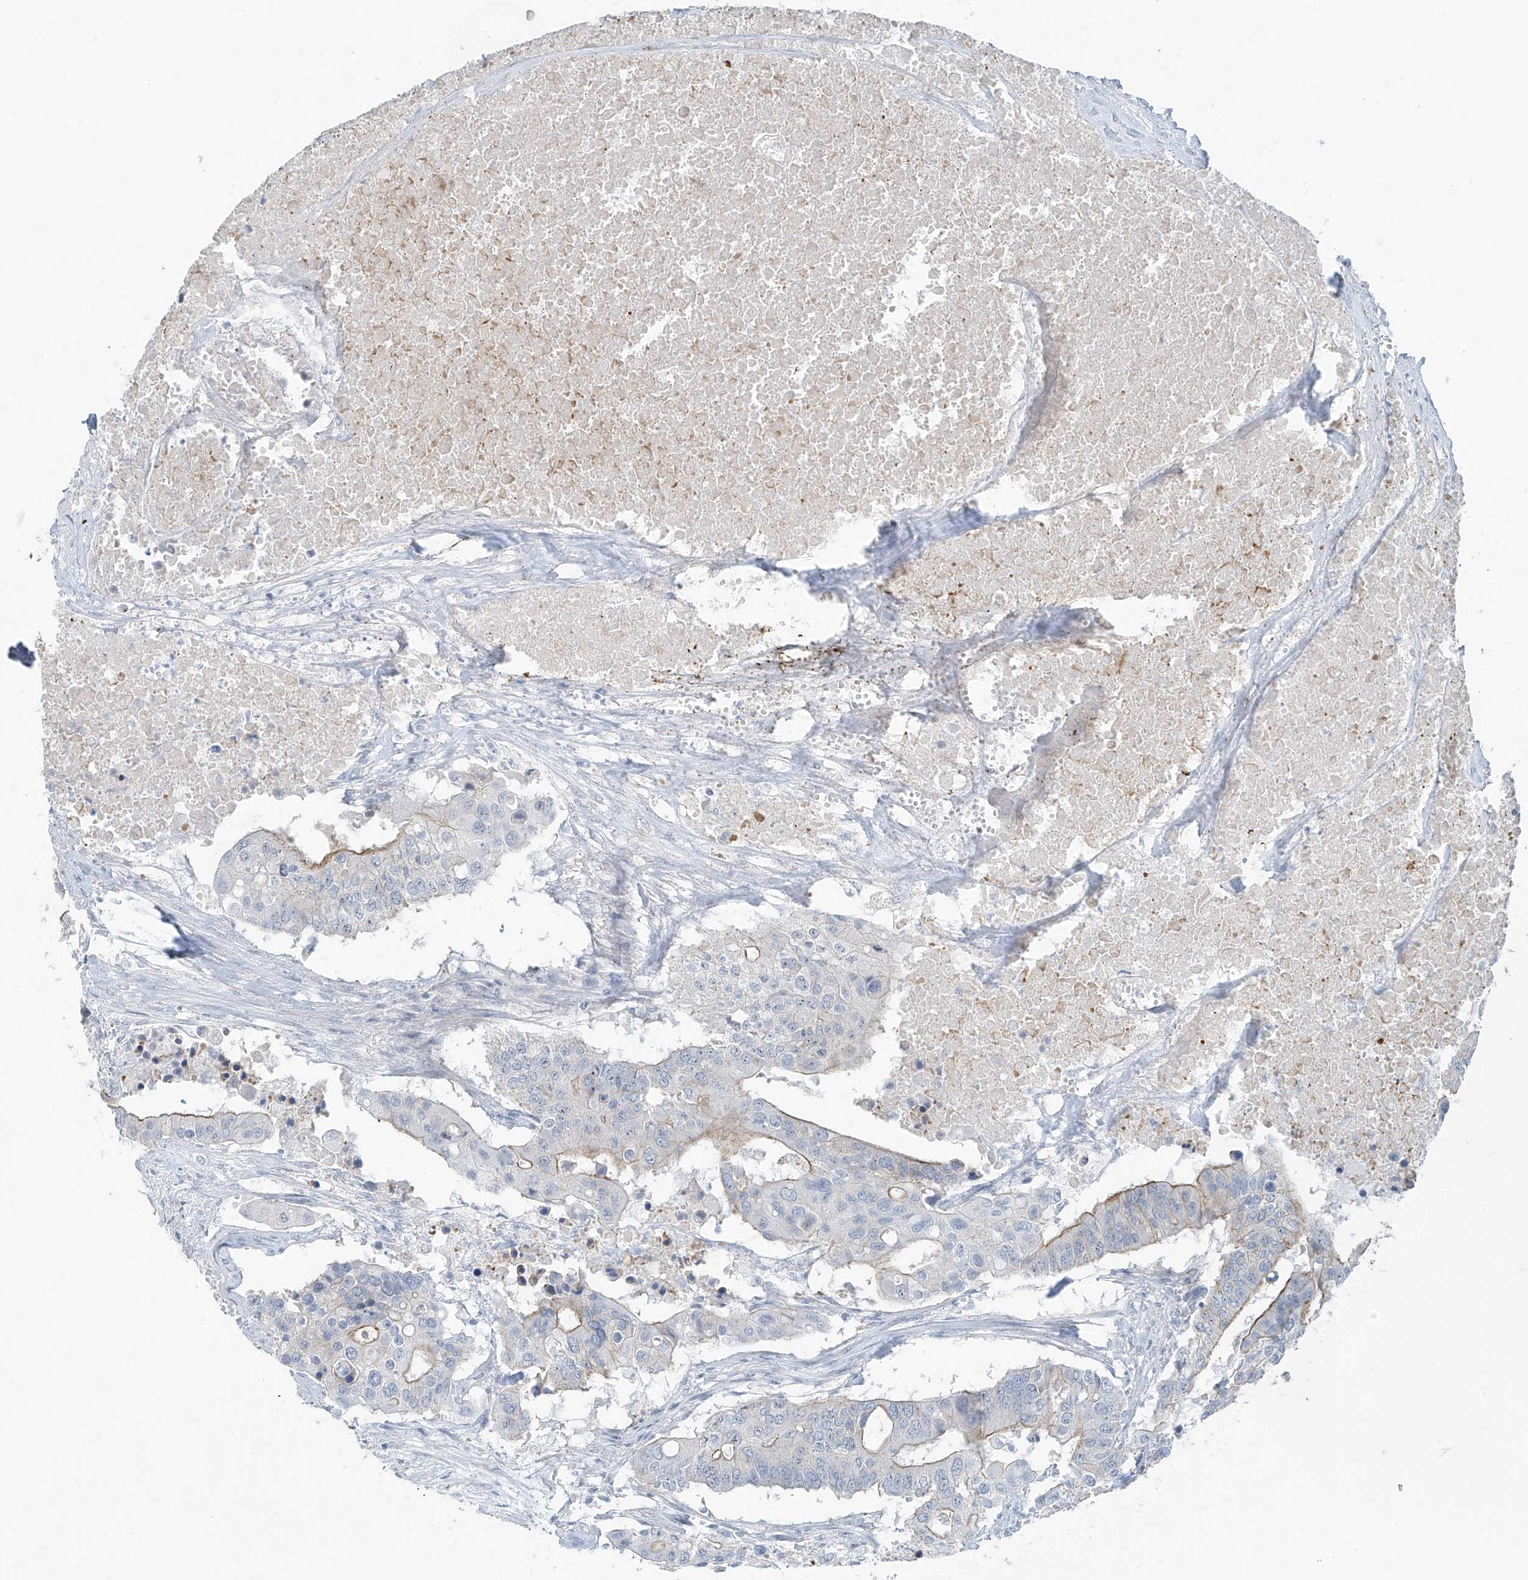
{"staining": {"intensity": "weak", "quantity": "<25%", "location": "cytoplasmic/membranous"}, "tissue": "colorectal cancer", "cell_type": "Tumor cells", "image_type": "cancer", "snomed": [{"axis": "morphology", "description": "Adenocarcinoma, NOS"}, {"axis": "topography", "description": "Colon"}], "caption": "Human colorectal adenocarcinoma stained for a protein using immunohistochemistry displays no positivity in tumor cells.", "gene": "TUBE1", "patient": {"sex": "male", "age": 77}}